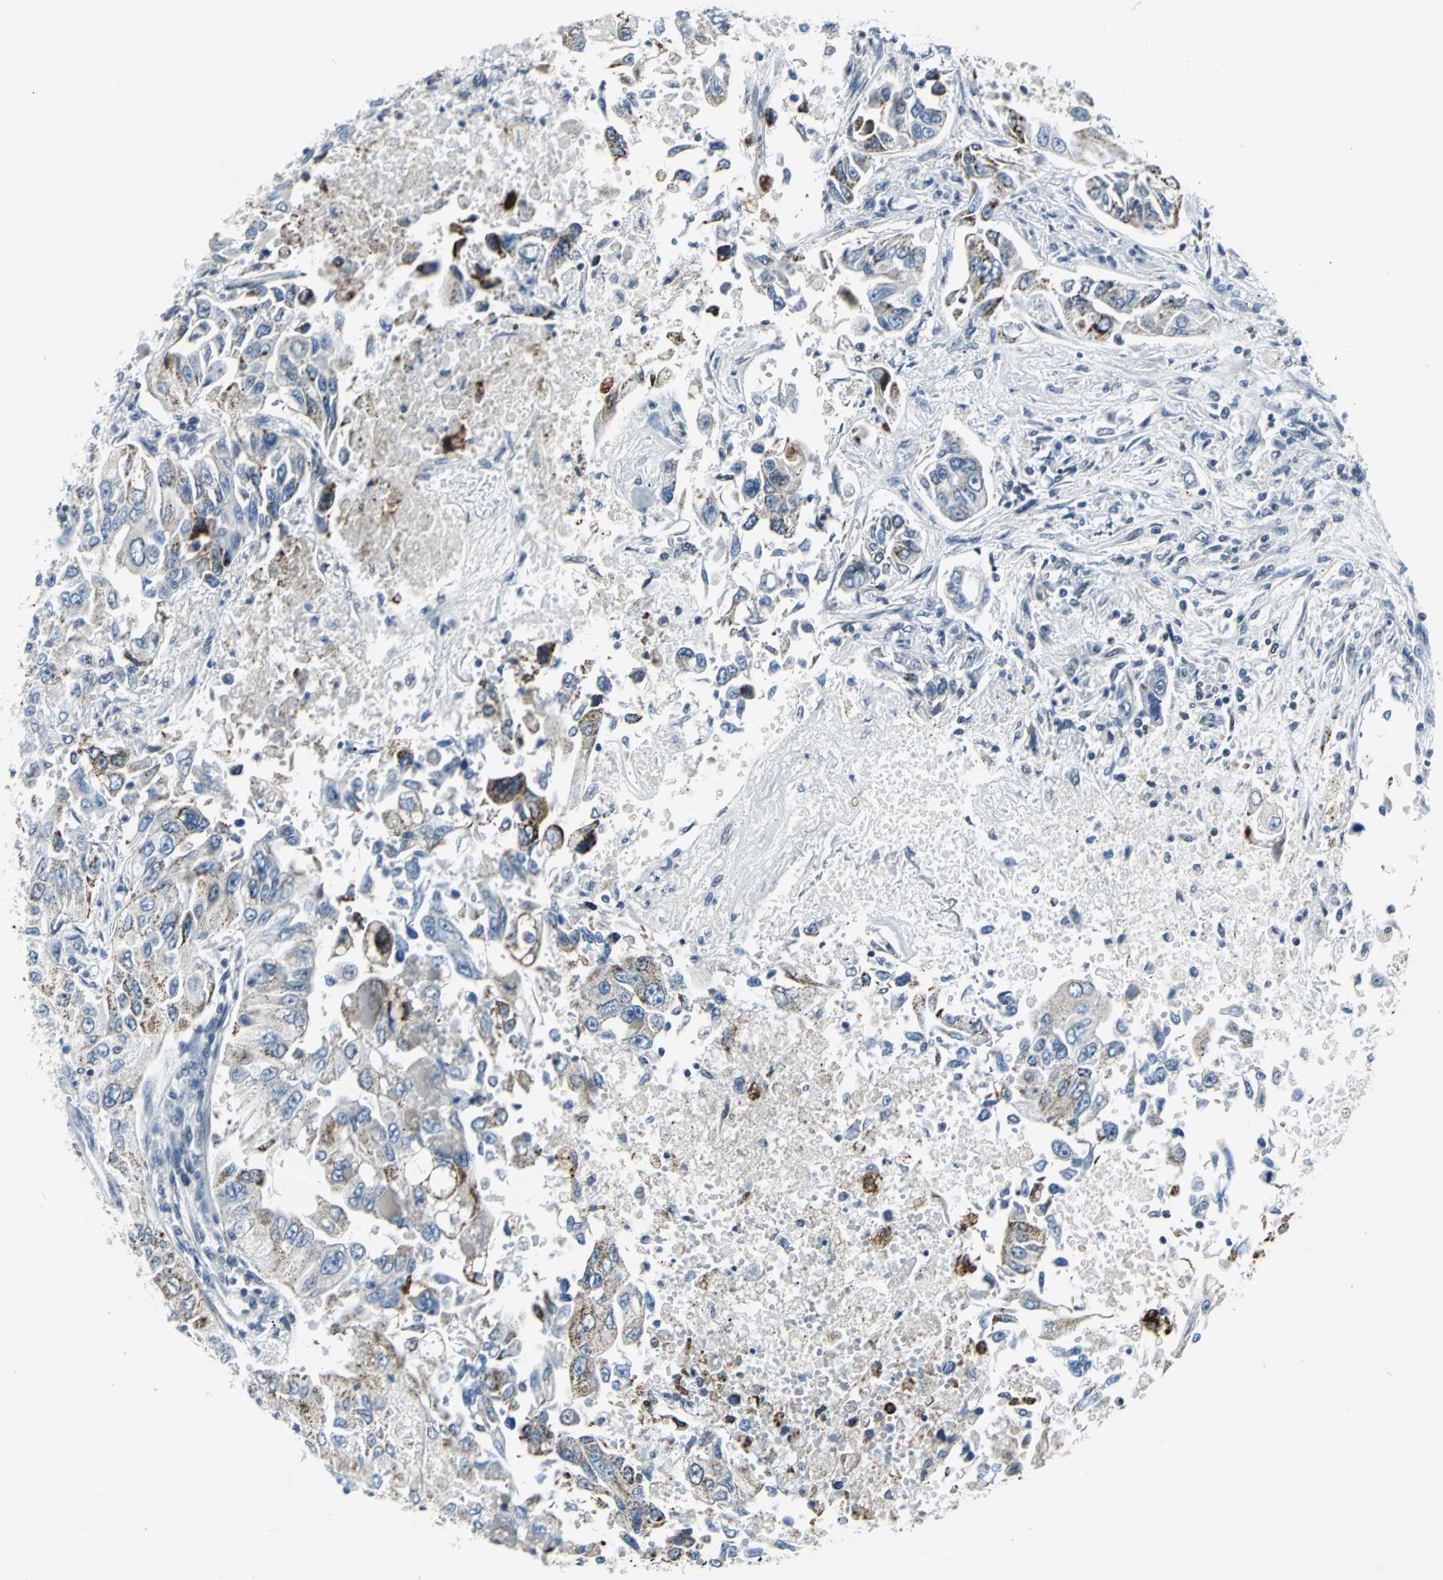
{"staining": {"intensity": "moderate", "quantity": "25%-75%", "location": "cytoplasmic/membranous"}, "tissue": "lung cancer", "cell_type": "Tumor cells", "image_type": "cancer", "snomed": [{"axis": "morphology", "description": "Adenocarcinoma, NOS"}, {"axis": "topography", "description": "Lung"}], "caption": "About 25%-75% of tumor cells in lung adenocarcinoma reveal moderate cytoplasmic/membranous protein positivity as visualized by brown immunohistochemical staining.", "gene": "SNUPN", "patient": {"sex": "male", "age": 84}}